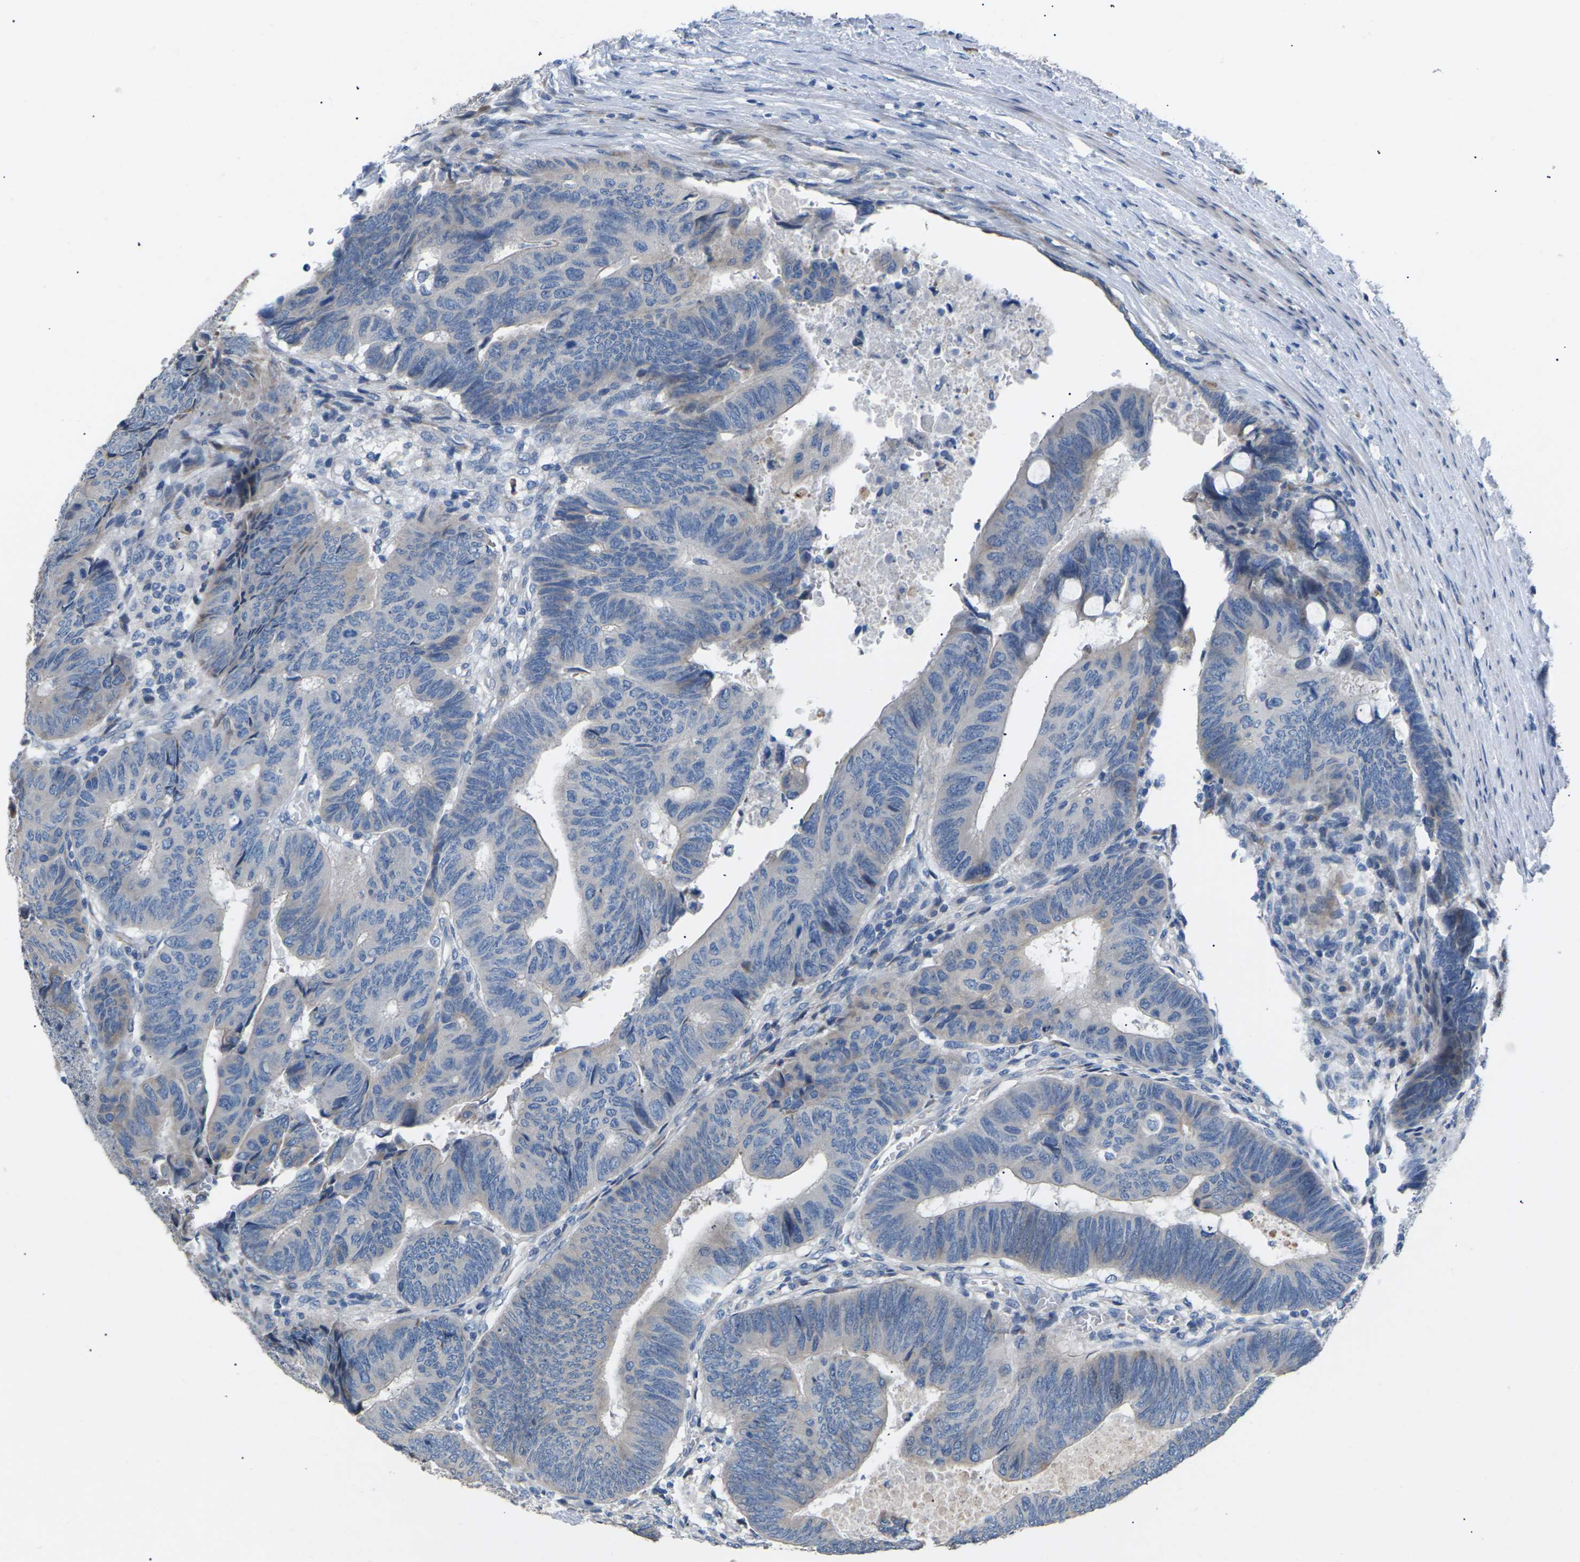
{"staining": {"intensity": "moderate", "quantity": "<25%", "location": "cytoplasmic/membranous"}, "tissue": "colorectal cancer", "cell_type": "Tumor cells", "image_type": "cancer", "snomed": [{"axis": "morphology", "description": "Normal tissue, NOS"}, {"axis": "morphology", "description": "Adenocarcinoma, NOS"}, {"axis": "topography", "description": "Rectum"}, {"axis": "topography", "description": "Peripheral nerve tissue"}], "caption": "Human adenocarcinoma (colorectal) stained with a protein marker reveals moderate staining in tumor cells.", "gene": "KLHDC8B", "patient": {"sex": "male", "age": 92}}